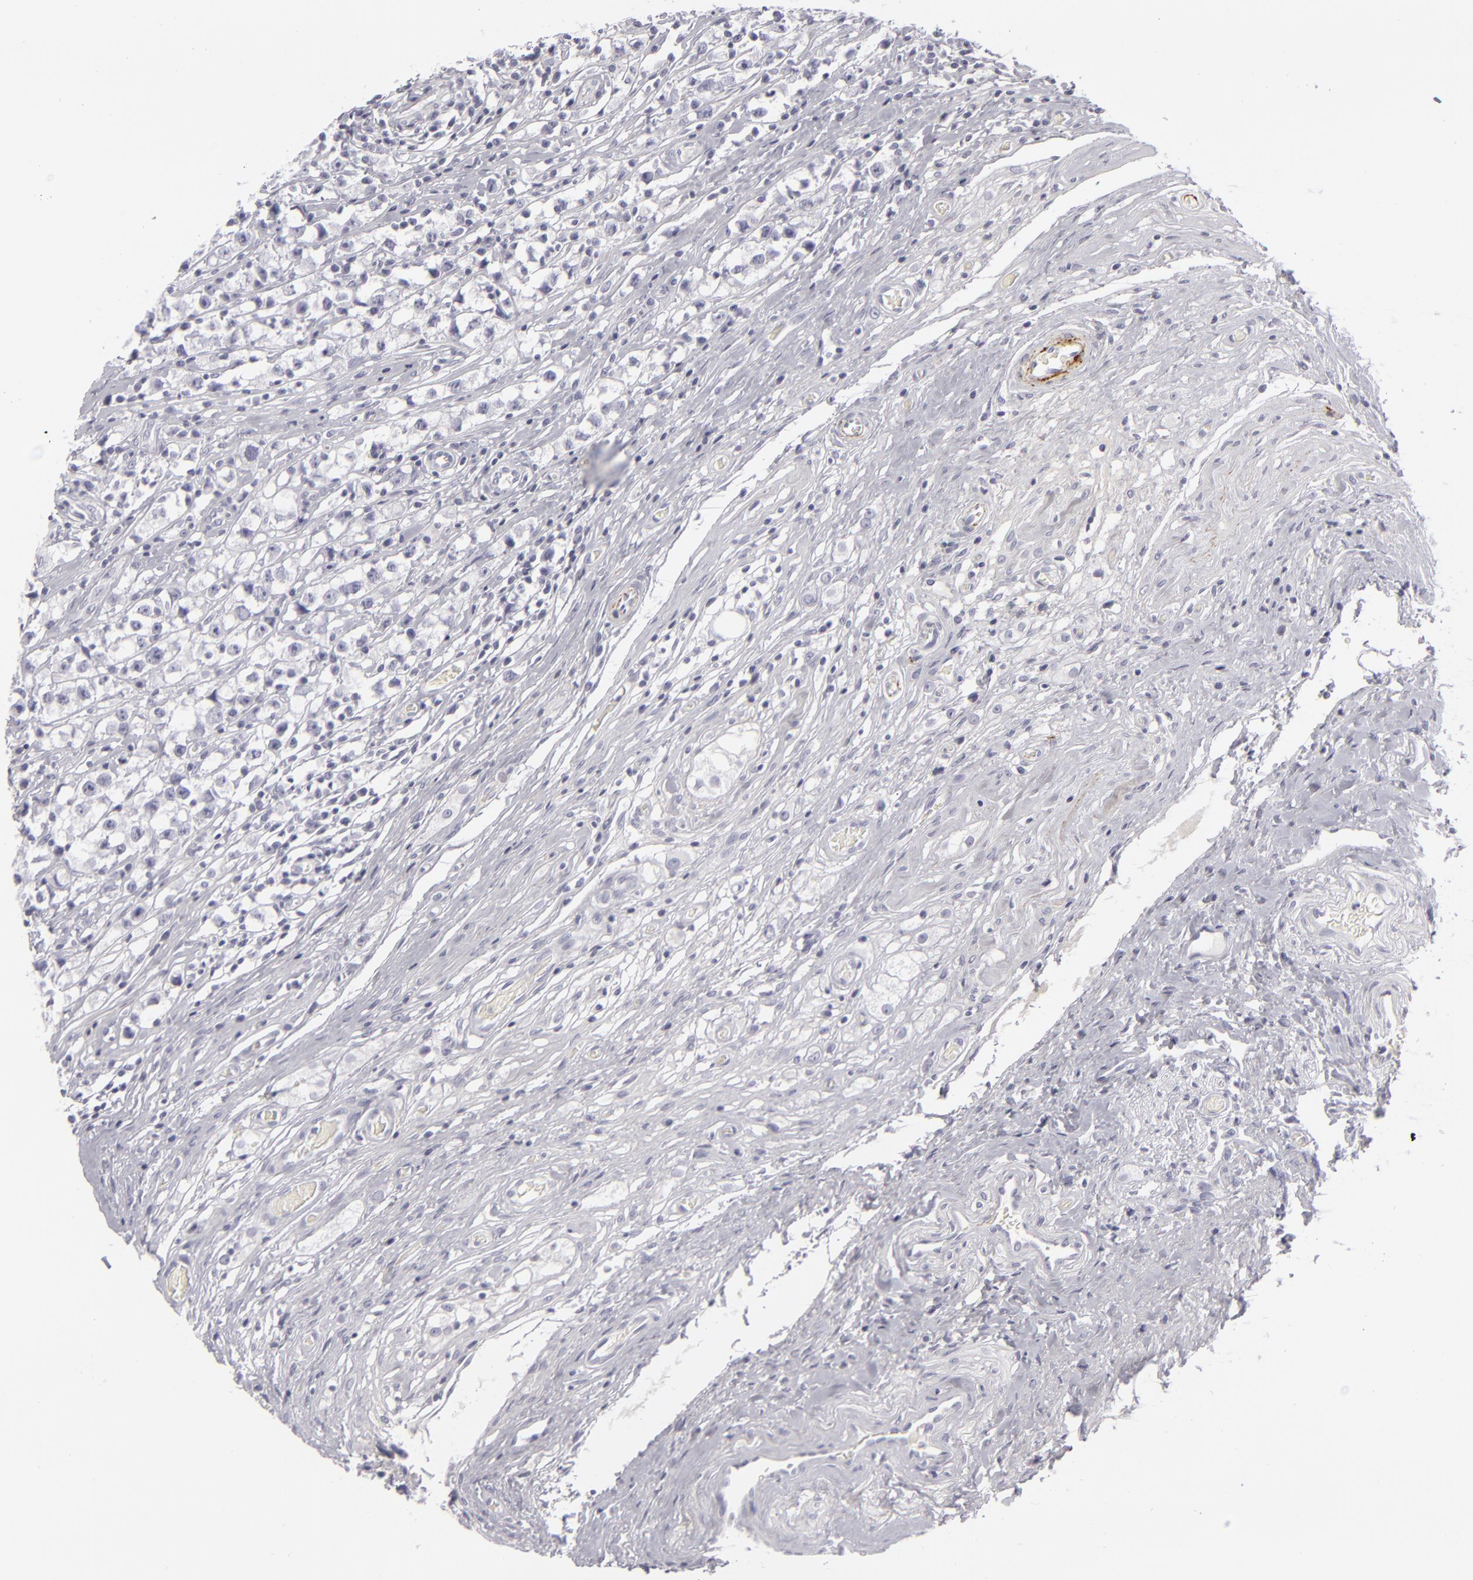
{"staining": {"intensity": "negative", "quantity": "none", "location": "none"}, "tissue": "testis cancer", "cell_type": "Tumor cells", "image_type": "cancer", "snomed": [{"axis": "morphology", "description": "Seminoma, NOS"}, {"axis": "topography", "description": "Testis"}], "caption": "IHC photomicrograph of neoplastic tissue: testis cancer (seminoma) stained with DAB reveals no significant protein expression in tumor cells.", "gene": "C9", "patient": {"sex": "male", "age": 35}}